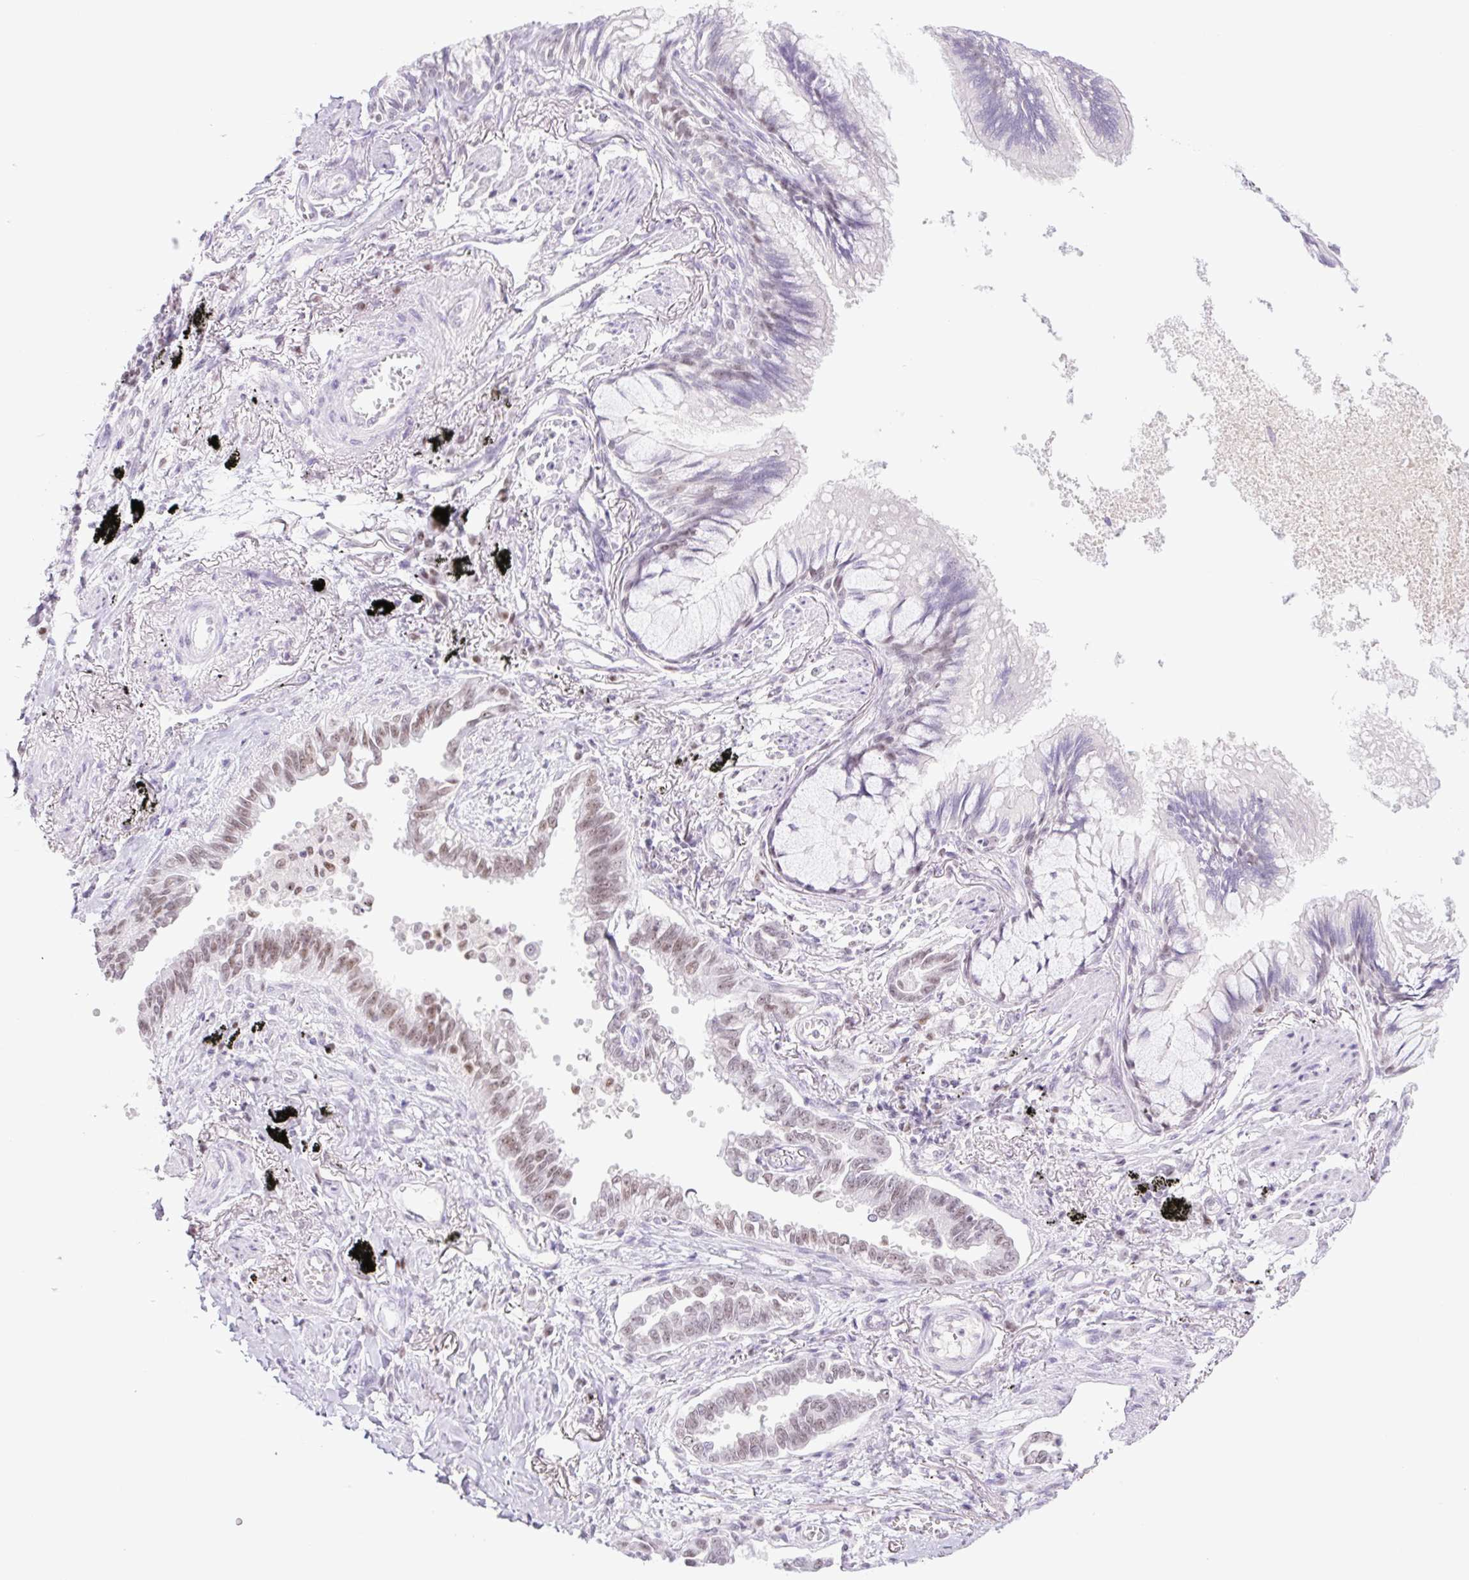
{"staining": {"intensity": "weak", "quantity": ">75%", "location": "nuclear"}, "tissue": "lung cancer", "cell_type": "Tumor cells", "image_type": "cancer", "snomed": [{"axis": "morphology", "description": "Adenocarcinoma, NOS"}, {"axis": "topography", "description": "Lung"}], "caption": "The image exhibits a brown stain indicating the presence of a protein in the nuclear of tumor cells in lung adenocarcinoma. The staining is performed using DAB brown chromogen to label protein expression. The nuclei are counter-stained blue using hematoxylin.", "gene": "TLE3", "patient": {"sex": "male", "age": 67}}